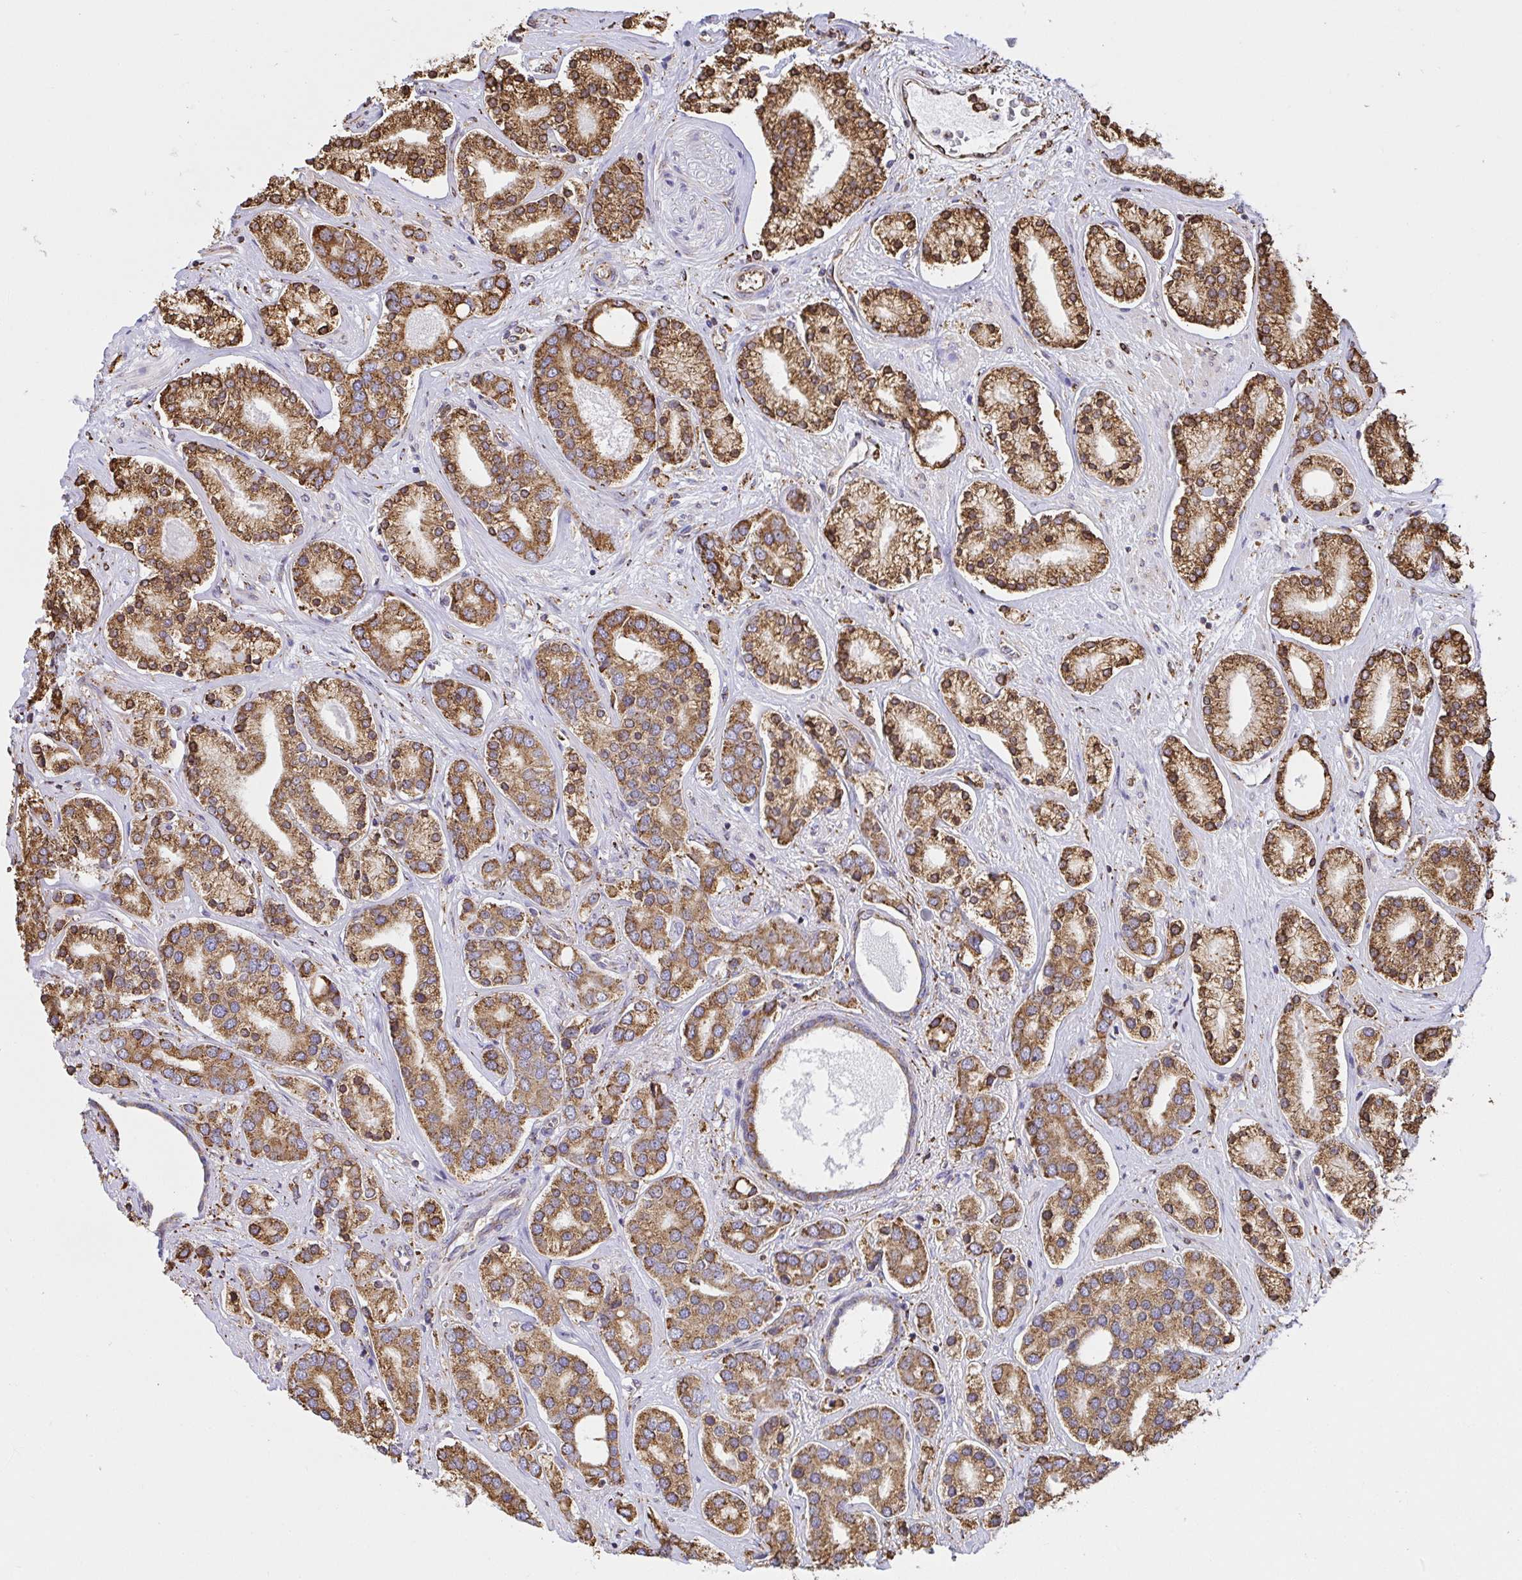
{"staining": {"intensity": "moderate", "quantity": ">75%", "location": "cytoplasmic/membranous"}, "tissue": "prostate cancer", "cell_type": "Tumor cells", "image_type": "cancer", "snomed": [{"axis": "morphology", "description": "Adenocarcinoma, High grade"}, {"axis": "topography", "description": "Prostate"}], "caption": "Protein analysis of prostate adenocarcinoma (high-grade) tissue exhibits moderate cytoplasmic/membranous staining in about >75% of tumor cells.", "gene": "CLGN", "patient": {"sex": "male", "age": 58}}